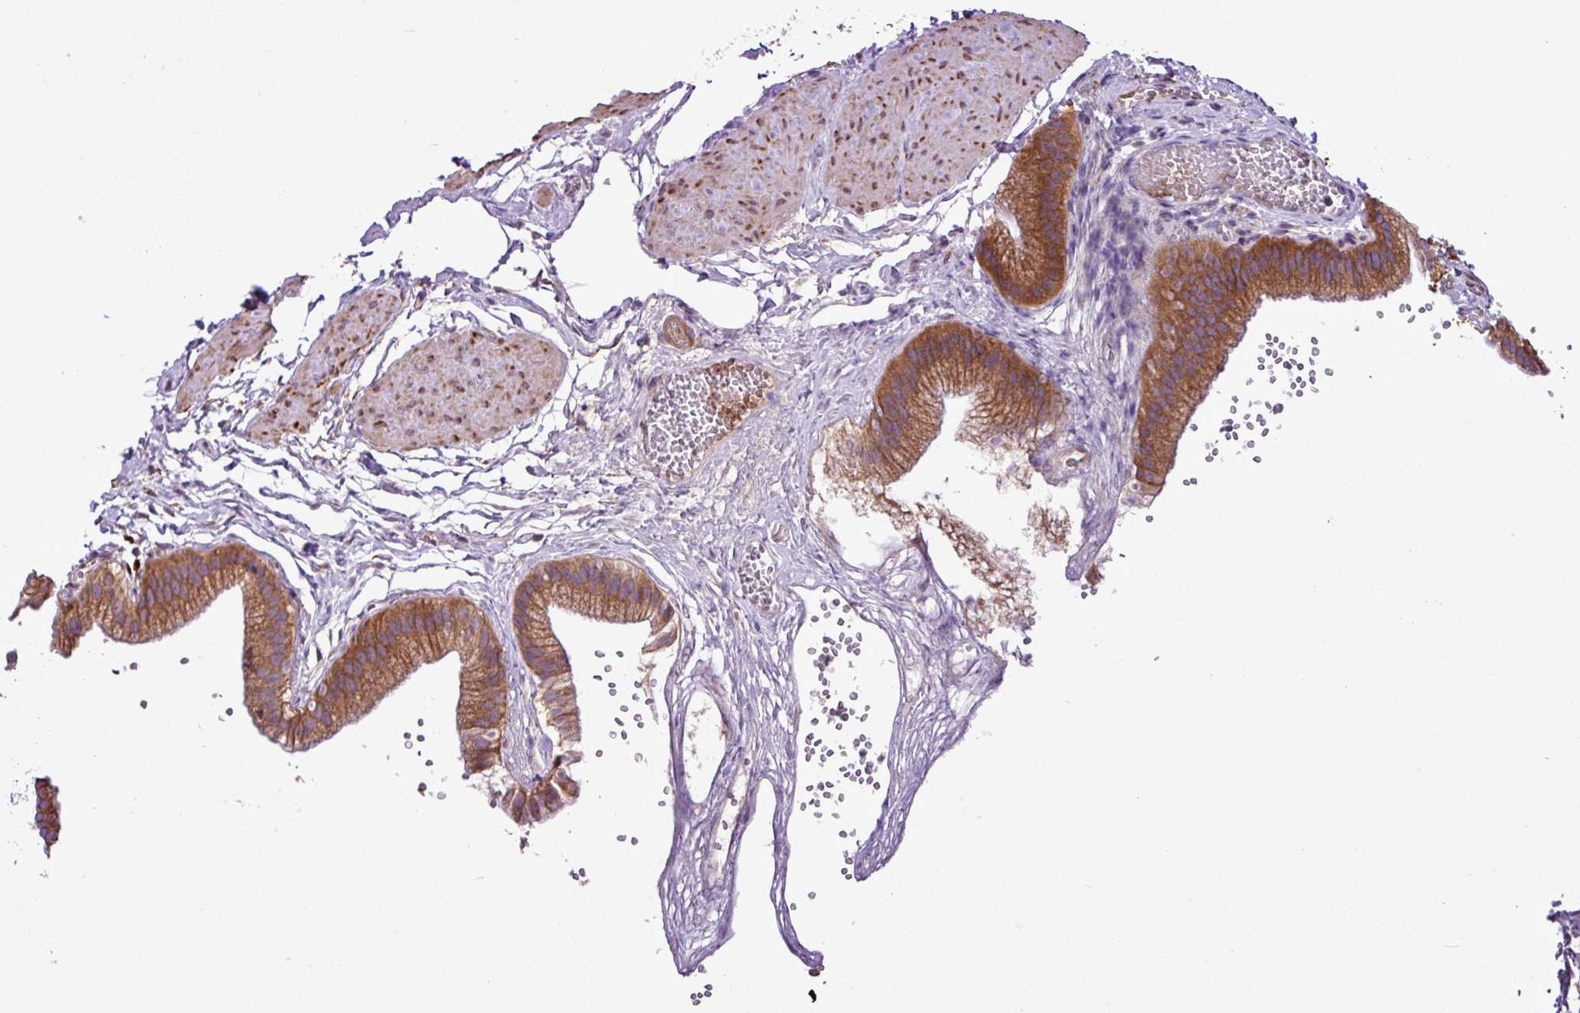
{"staining": {"intensity": "moderate", "quantity": ">75%", "location": "cytoplasmic/membranous"}, "tissue": "gallbladder", "cell_type": "Glandular cells", "image_type": "normal", "snomed": [{"axis": "morphology", "description": "Normal tissue, NOS"}, {"axis": "topography", "description": "Gallbladder"}], "caption": "Gallbladder was stained to show a protein in brown. There is medium levels of moderate cytoplasmic/membranous positivity in about >75% of glandular cells.", "gene": "CWH43", "patient": {"sex": "female", "age": 54}}